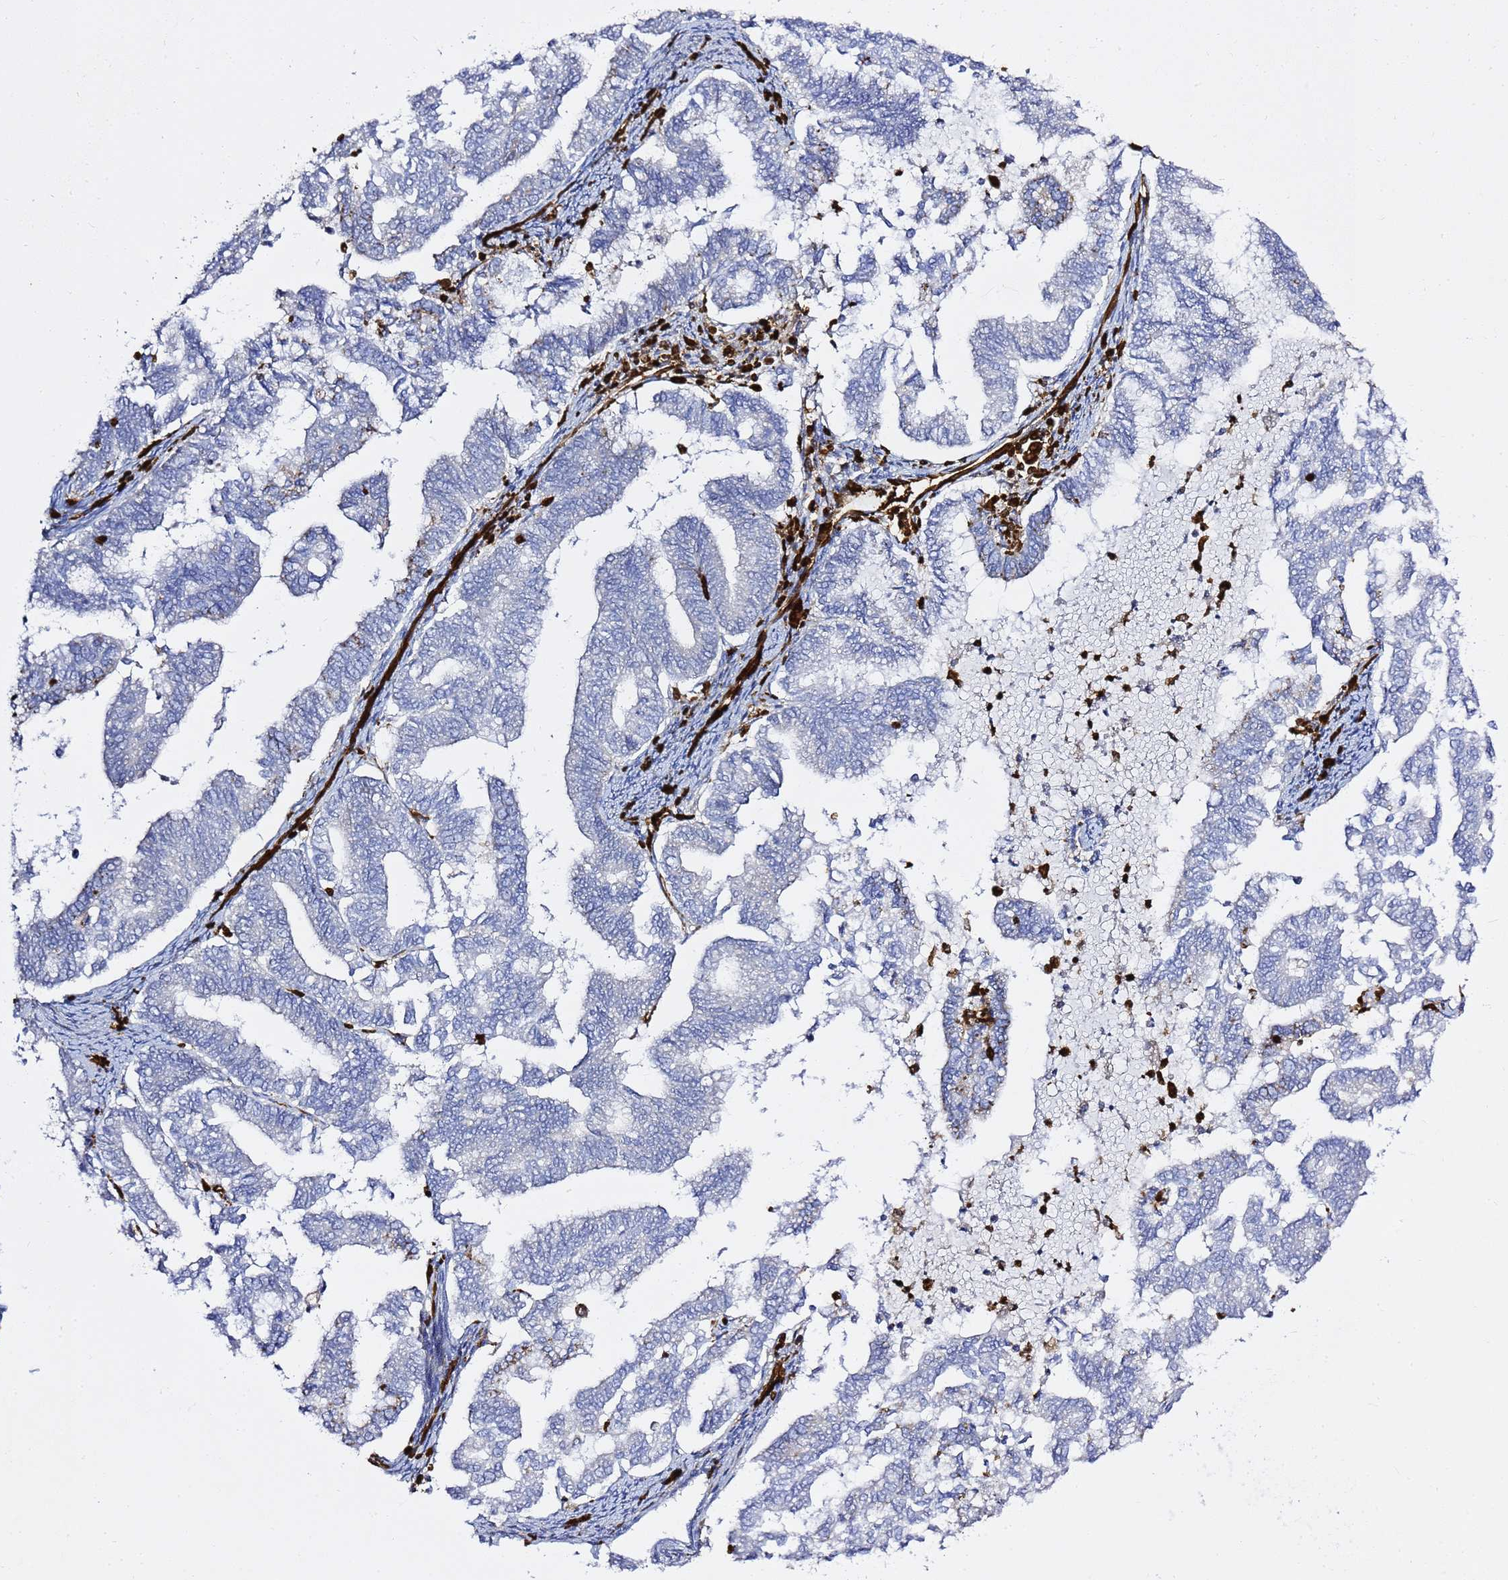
{"staining": {"intensity": "negative", "quantity": "none", "location": "none"}, "tissue": "endometrial cancer", "cell_type": "Tumor cells", "image_type": "cancer", "snomed": [{"axis": "morphology", "description": "Adenocarcinoma, NOS"}, {"axis": "topography", "description": "Endometrium"}], "caption": "Tumor cells show no significant protein expression in endometrial cancer (adenocarcinoma). (DAB immunohistochemistry with hematoxylin counter stain).", "gene": "ZBTB8OS", "patient": {"sex": "female", "age": 79}}